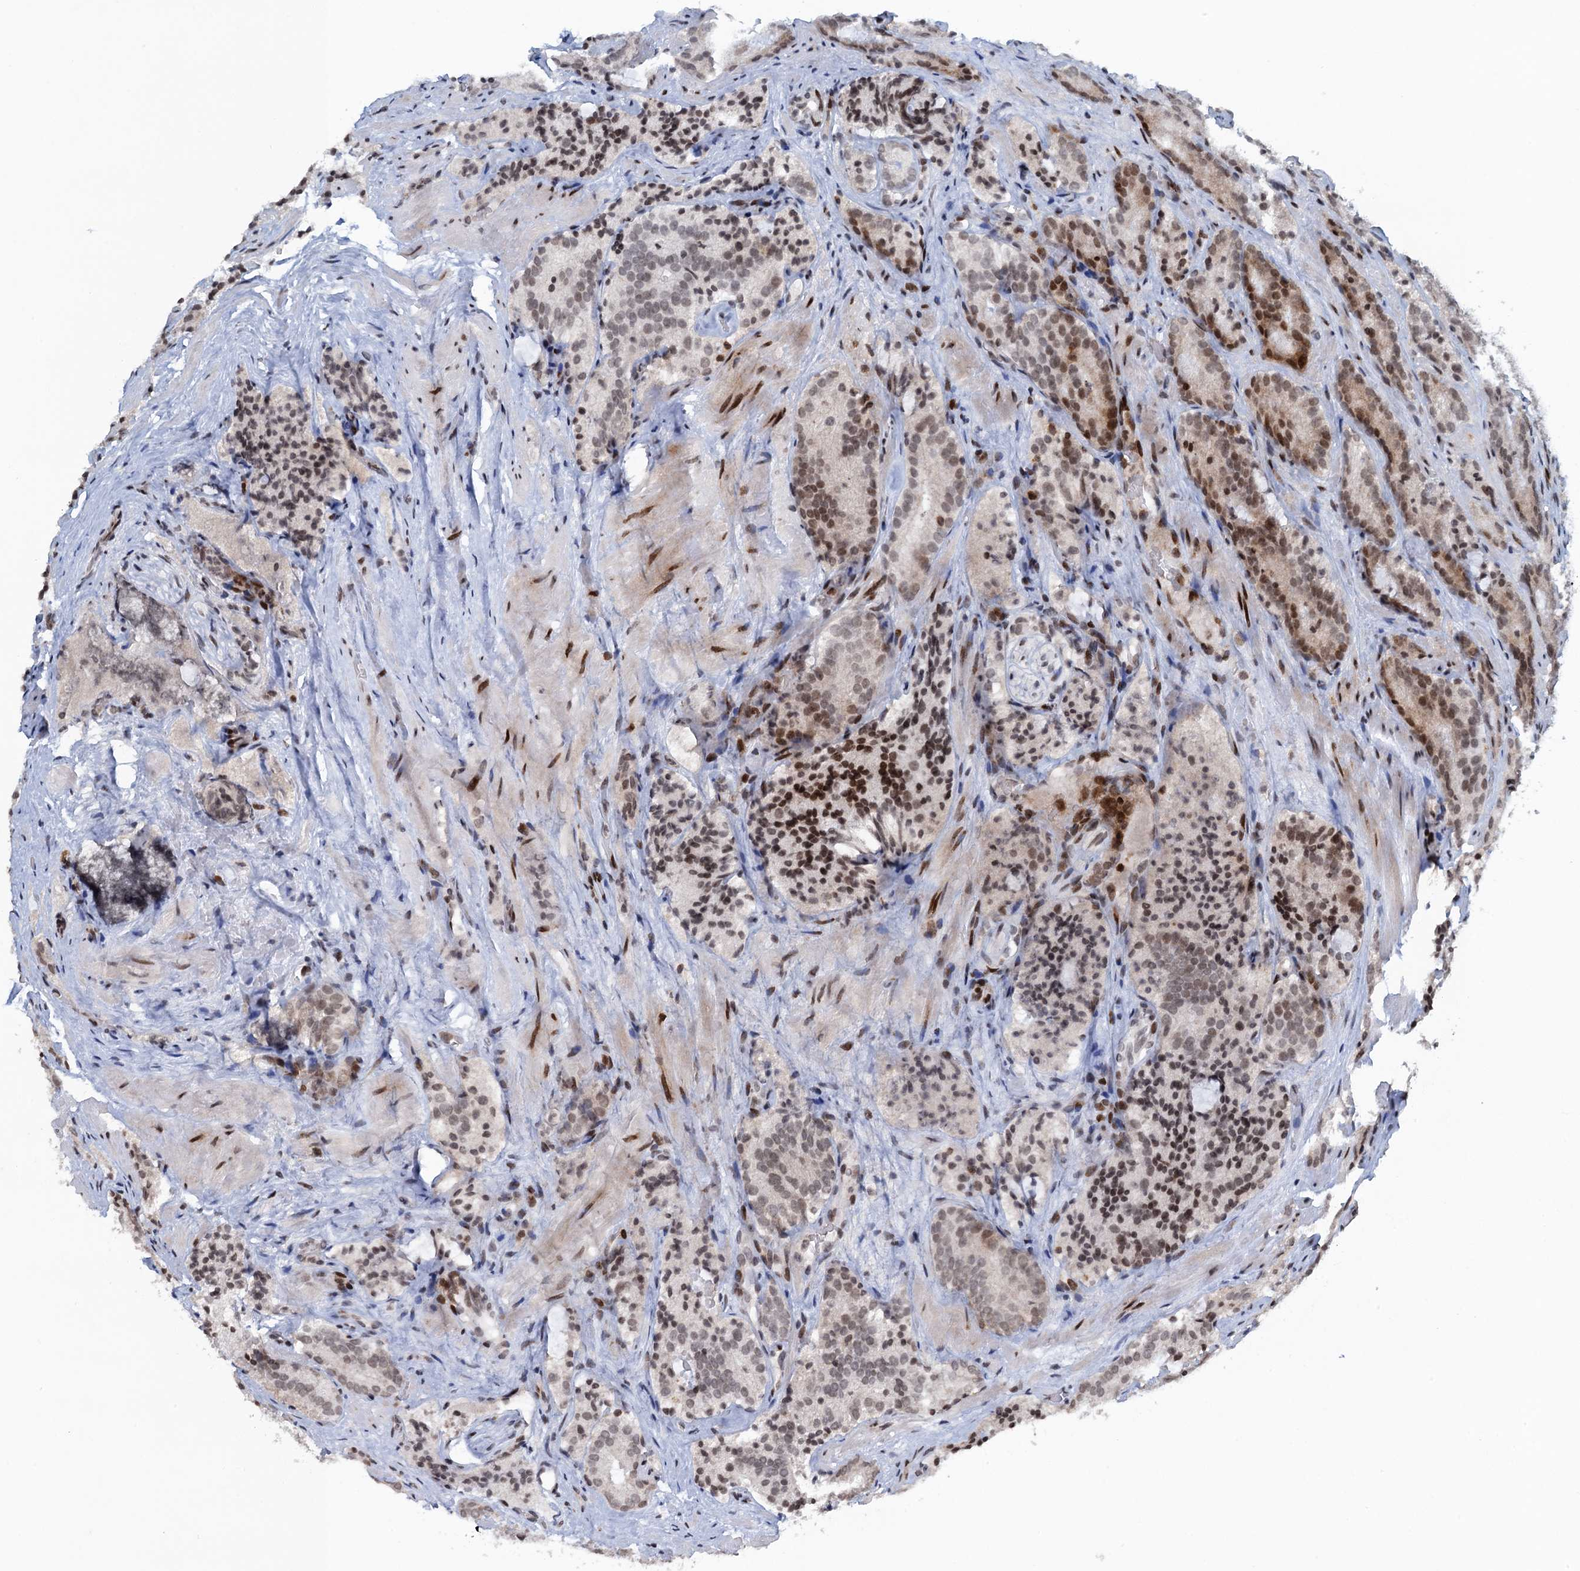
{"staining": {"intensity": "moderate", "quantity": "<25%", "location": "nuclear"}, "tissue": "prostate cancer", "cell_type": "Tumor cells", "image_type": "cancer", "snomed": [{"axis": "morphology", "description": "Adenocarcinoma, High grade"}, {"axis": "topography", "description": "Prostate"}], "caption": "High-power microscopy captured an IHC micrograph of adenocarcinoma (high-grade) (prostate), revealing moderate nuclear staining in about <25% of tumor cells.", "gene": "FYB1", "patient": {"sex": "male", "age": 57}}